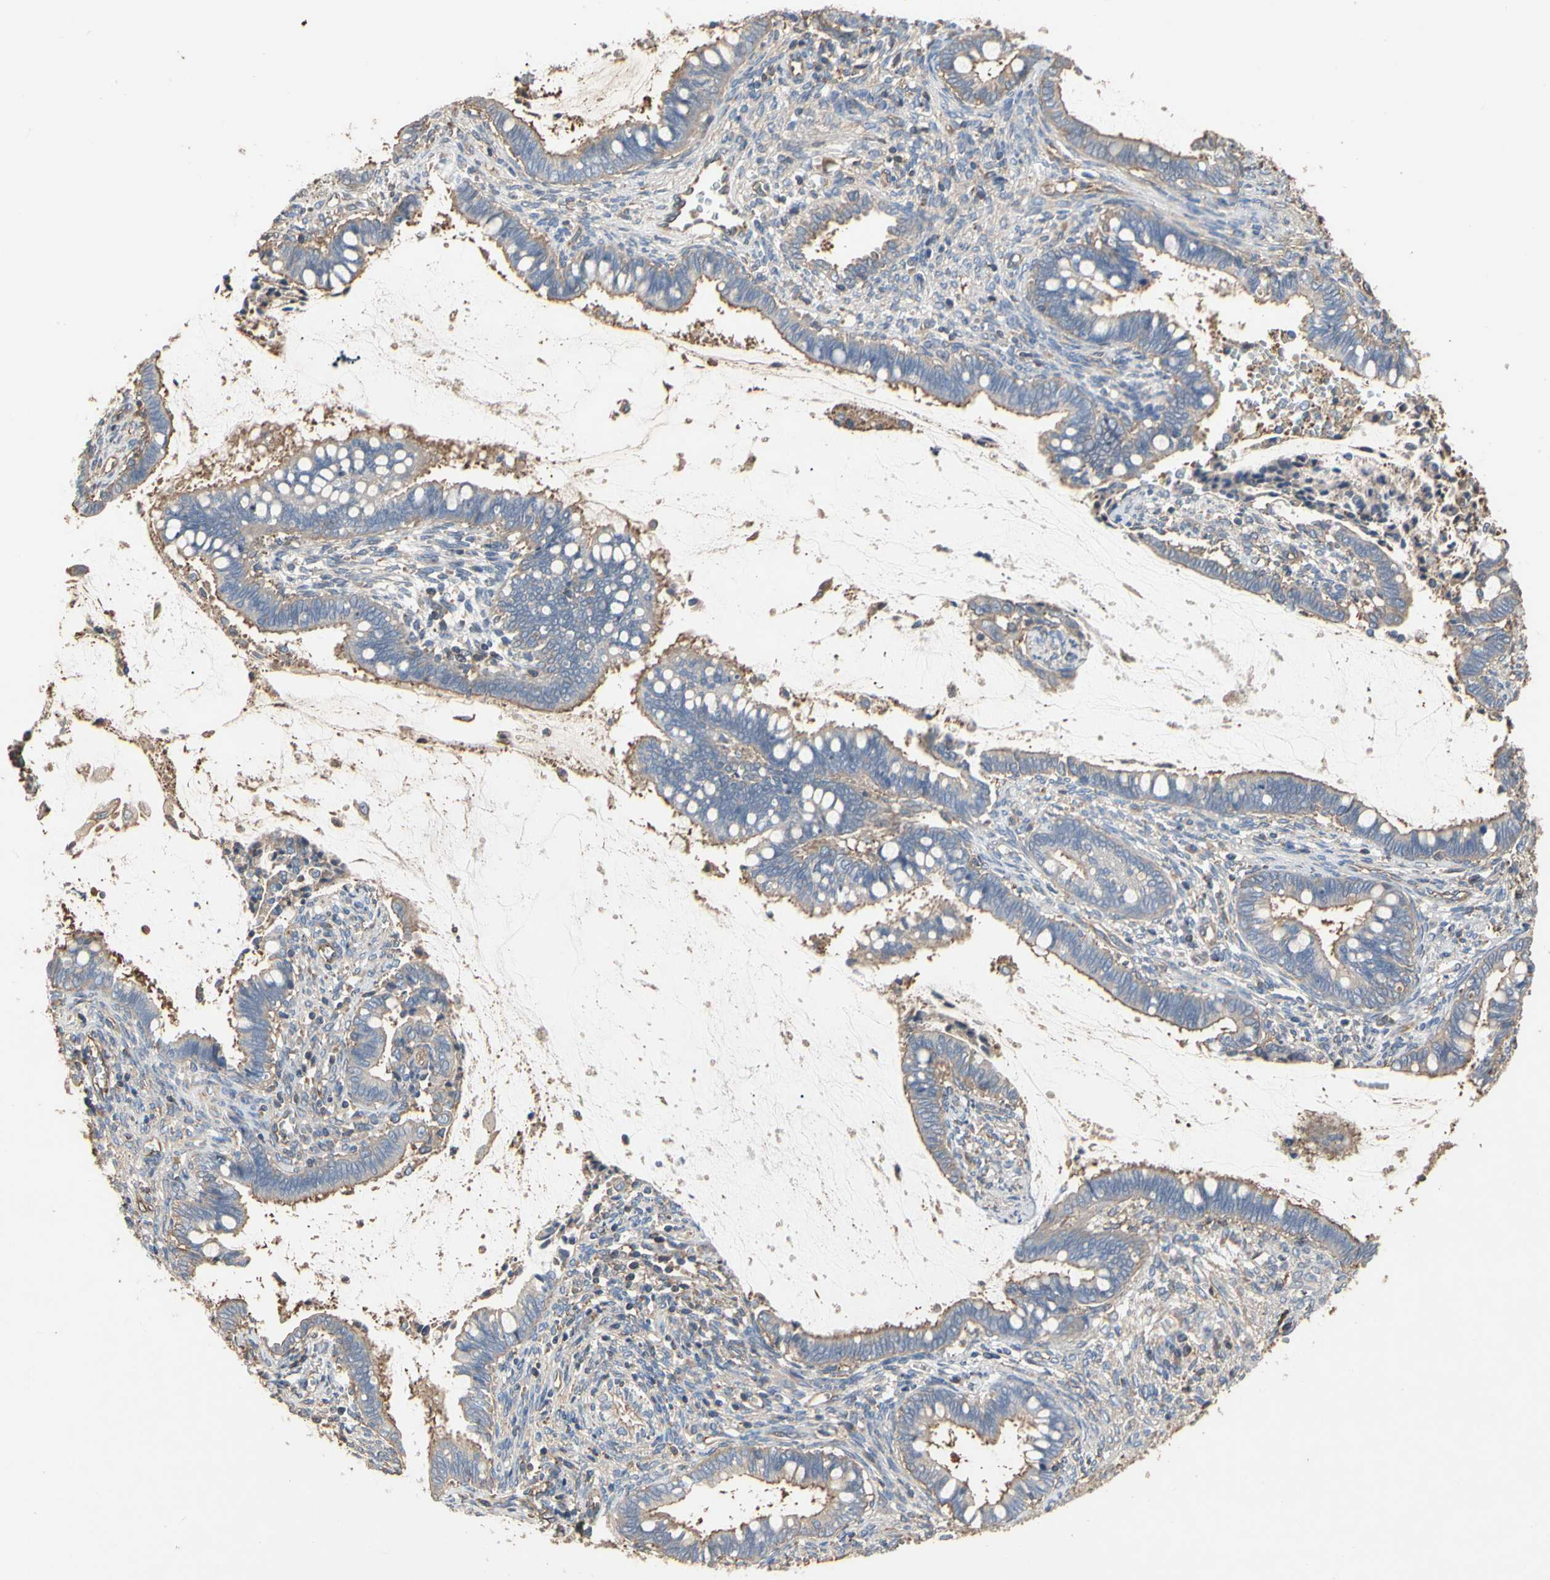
{"staining": {"intensity": "moderate", "quantity": ">75%", "location": "cytoplasmic/membranous"}, "tissue": "cervical cancer", "cell_type": "Tumor cells", "image_type": "cancer", "snomed": [{"axis": "morphology", "description": "Adenocarcinoma, NOS"}, {"axis": "topography", "description": "Cervix"}], "caption": "Moderate cytoplasmic/membranous positivity for a protein is appreciated in approximately >75% of tumor cells of cervical cancer (adenocarcinoma) using IHC.", "gene": "PDZK1", "patient": {"sex": "female", "age": 44}}